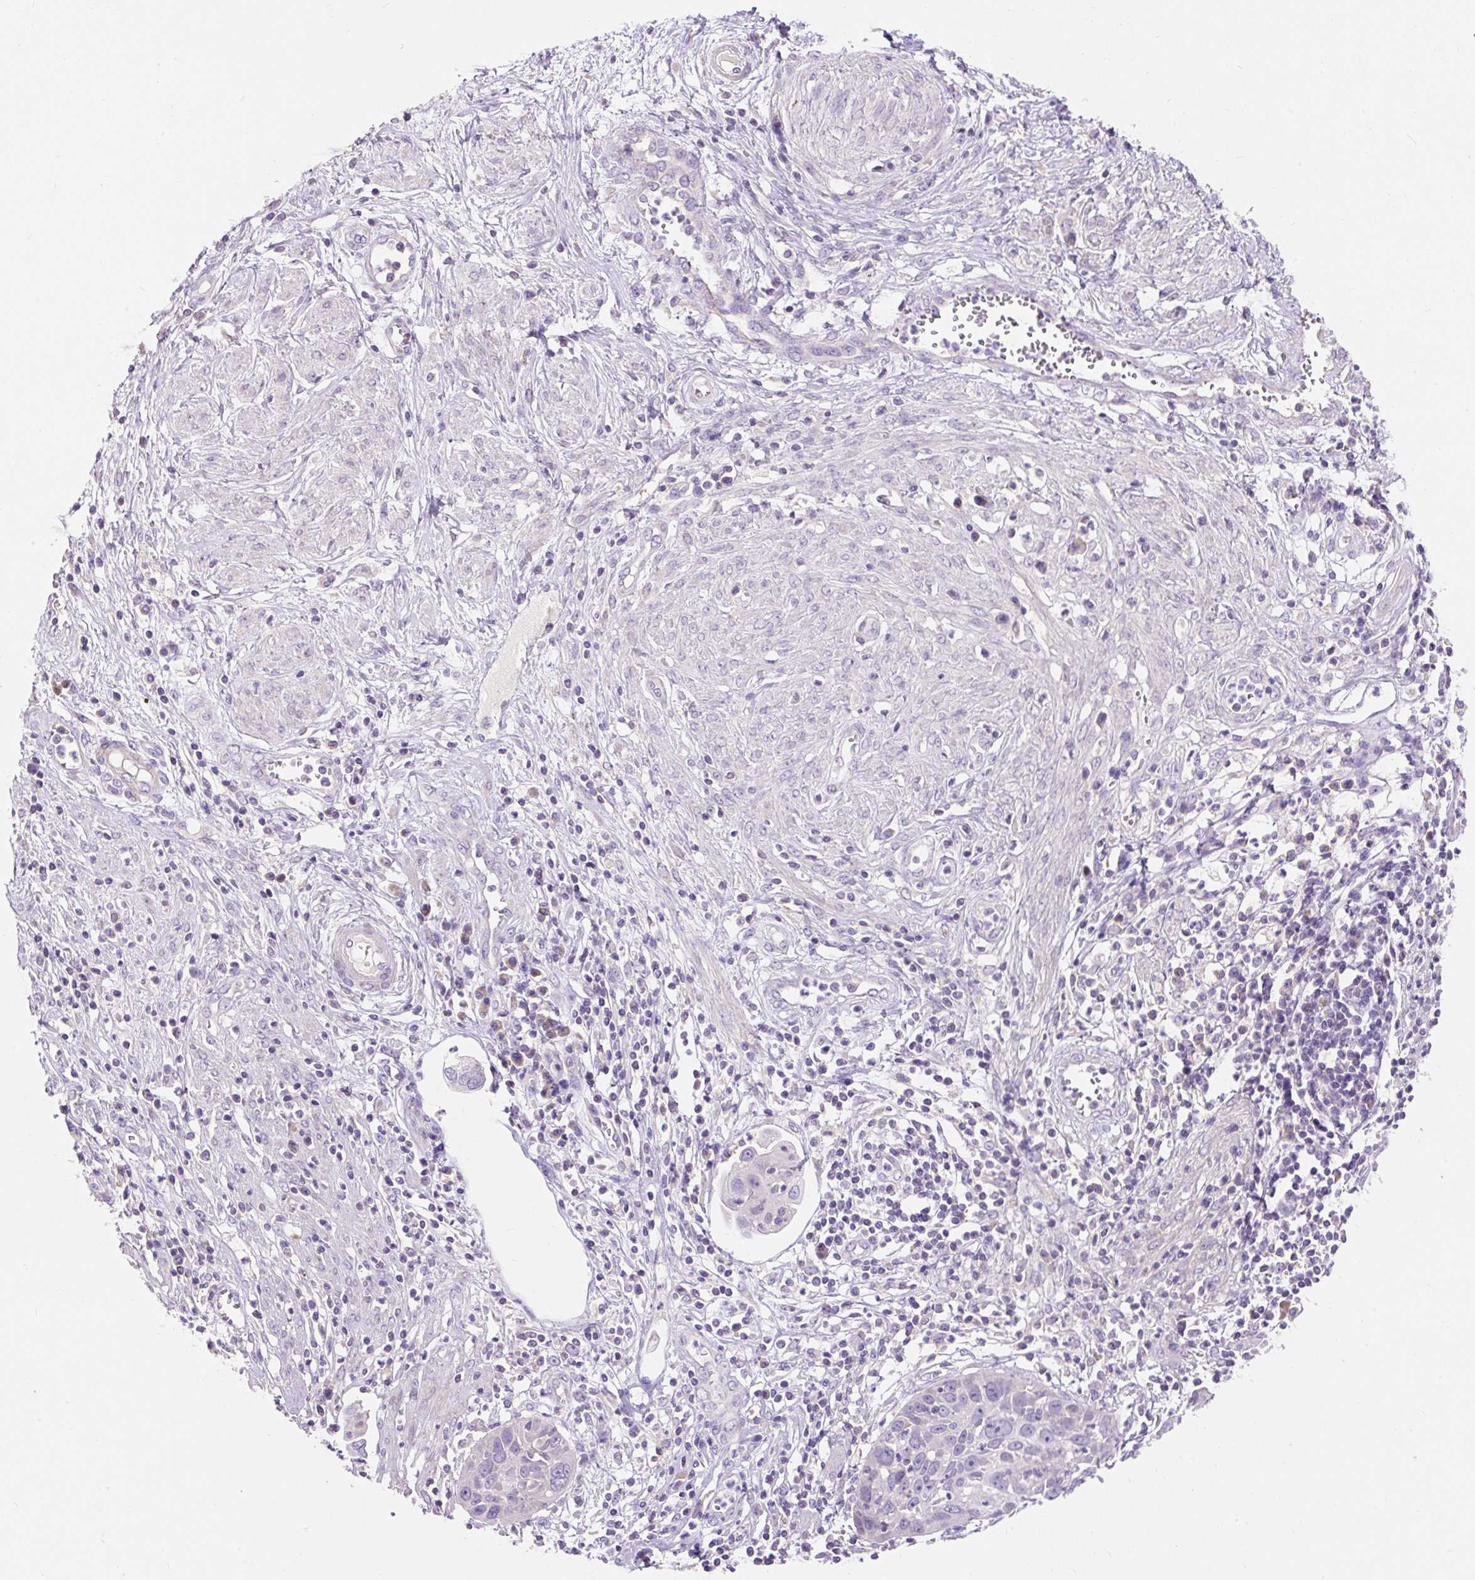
{"staining": {"intensity": "negative", "quantity": "none", "location": "none"}, "tissue": "cervical cancer", "cell_type": "Tumor cells", "image_type": "cancer", "snomed": [{"axis": "morphology", "description": "Squamous cell carcinoma, NOS"}, {"axis": "topography", "description": "Cervix"}], "caption": "High power microscopy histopathology image of an IHC photomicrograph of cervical squamous cell carcinoma, revealing no significant expression in tumor cells.", "gene": "PMAIP1", "patient": {"sex": "female", "age": 36}}